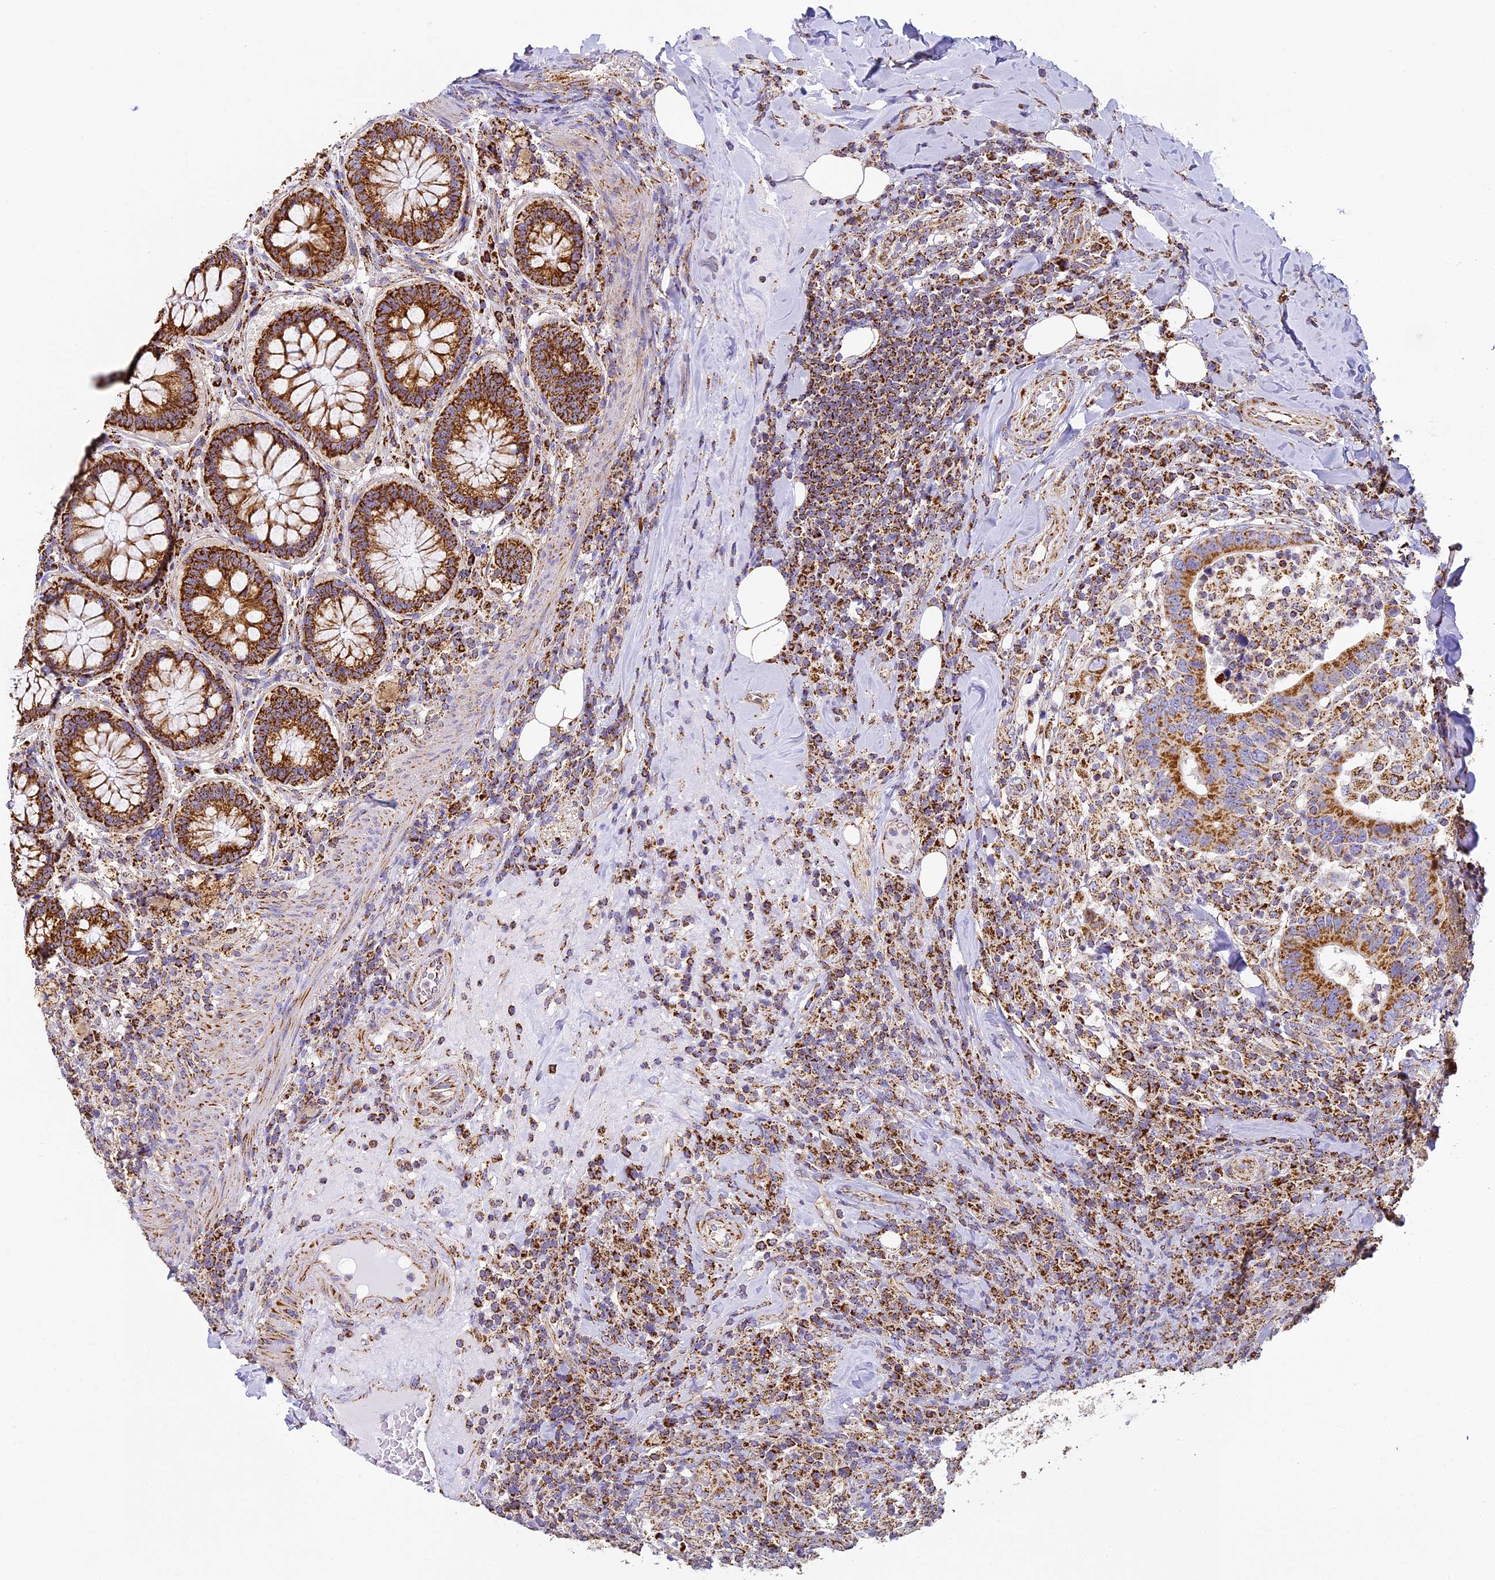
{"staining": {"intensity": "moderate", "quantity": ">75%", "location": "cytoplasmic/membranous"}, "tissue": "colorectal cancer", "cell_type": "Tumor cells", "image_type": "cancer", "snomed": [{"axis": "morphology", "description": "Adenocarcinoma, NOS"}, {"axis": "topography", "description": "Colon"}], "caption": "IHC (DAB (3,3'-diaminobenzidine)) staining of colorectal cancer (adenocarcinoma) shows moderate cytoplasmic/membranous protein positivity in approximately >75% of tumor cells.", "gene": "STK17A", "patient": {"sex": "female", "age": 66}}